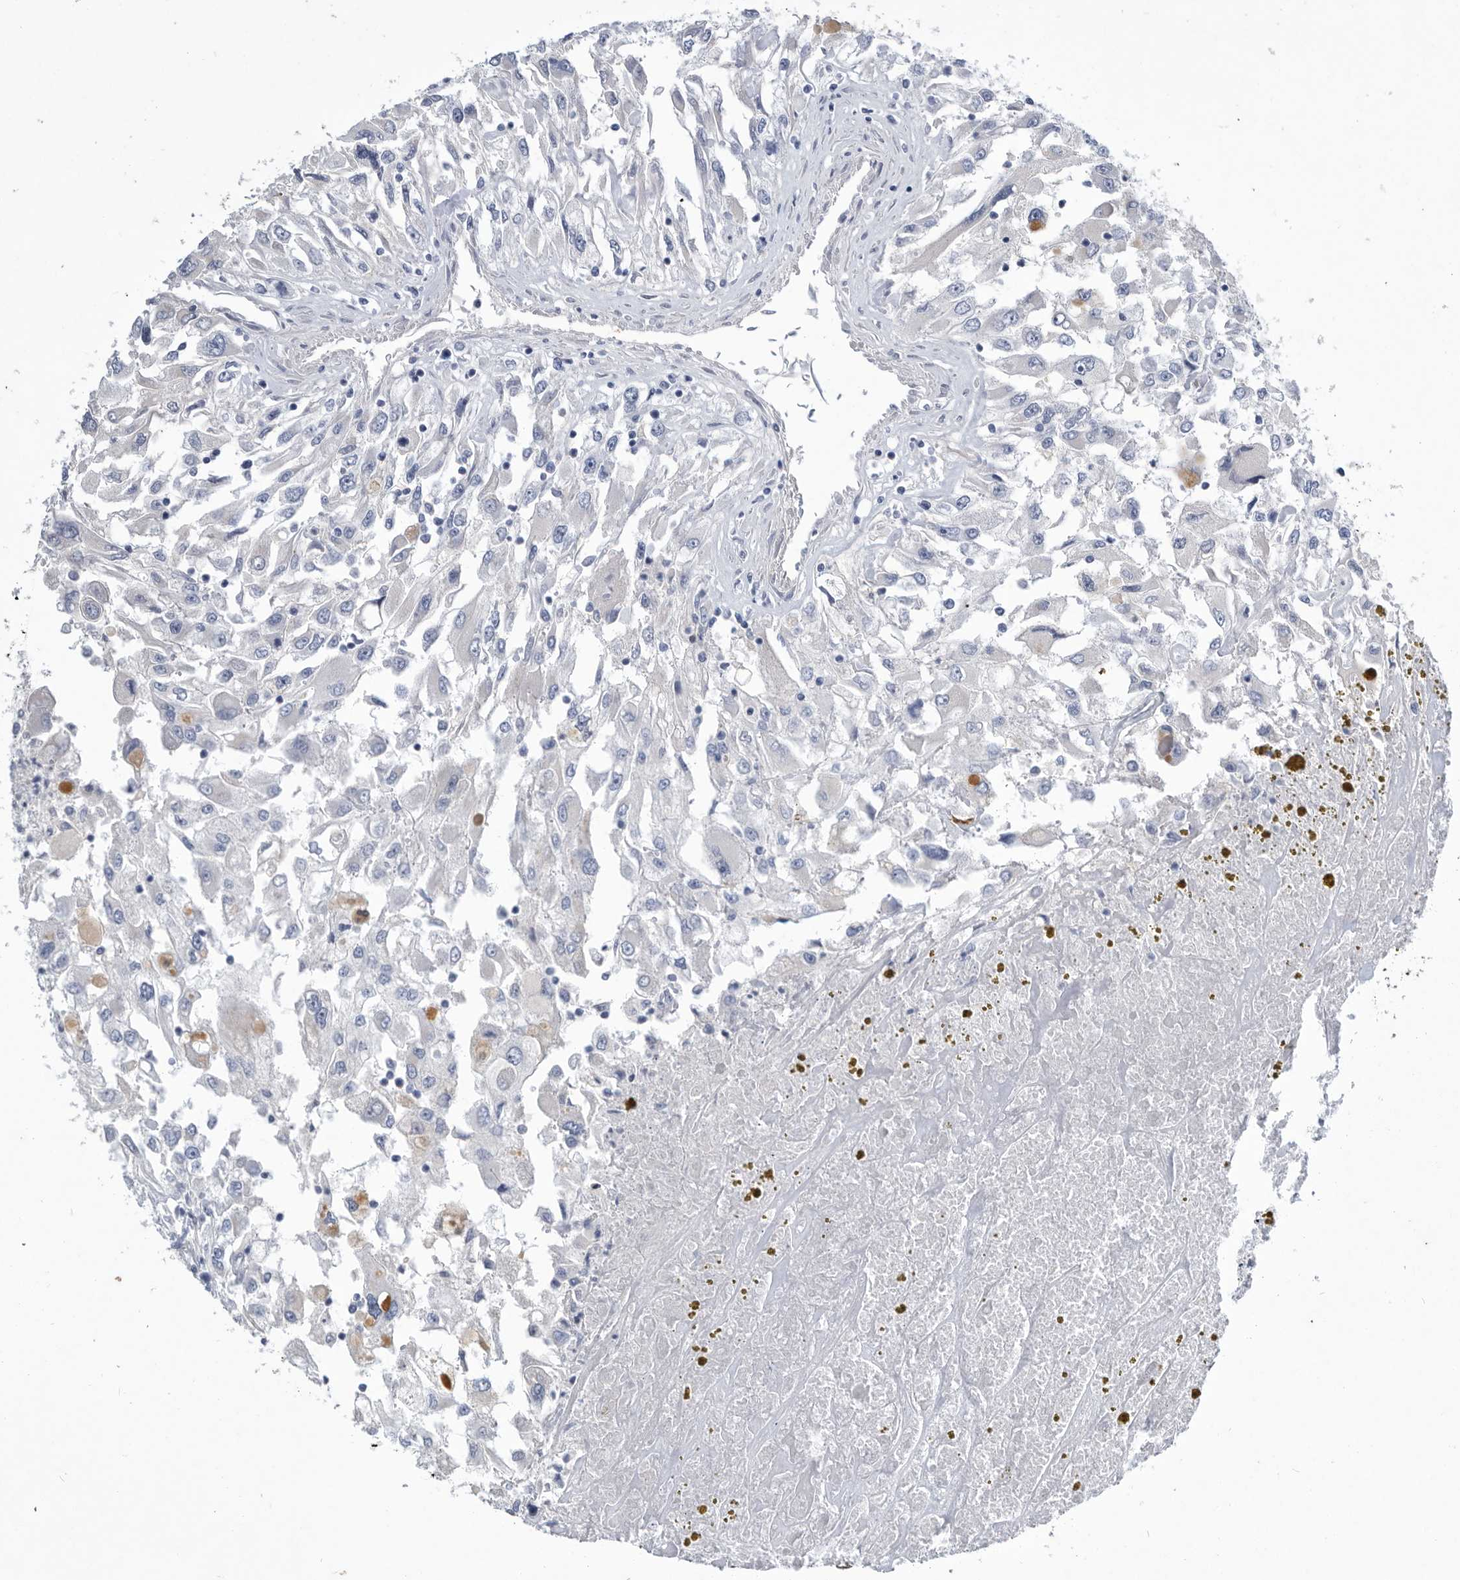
{"staining": {"intensity": "weak", "quantity": "<25%", "location": "cytoplasmic/membranous"}, "tissue": "renal cancer", "cell_type": "Tumor cells", "image_type": "cancer", "snomed": [{"axis": "morphology", "description": "Adenocarcinoma, NOS"}, {"axis": "topography", "description": "Kidney"}], "caption": "Immunohistochemical staining of adenocarcinoma (renal) exhibits no significant positivity in tumor cells.", "gene": "BTBD6", "patient": {"sex": "female", "age": 52}}